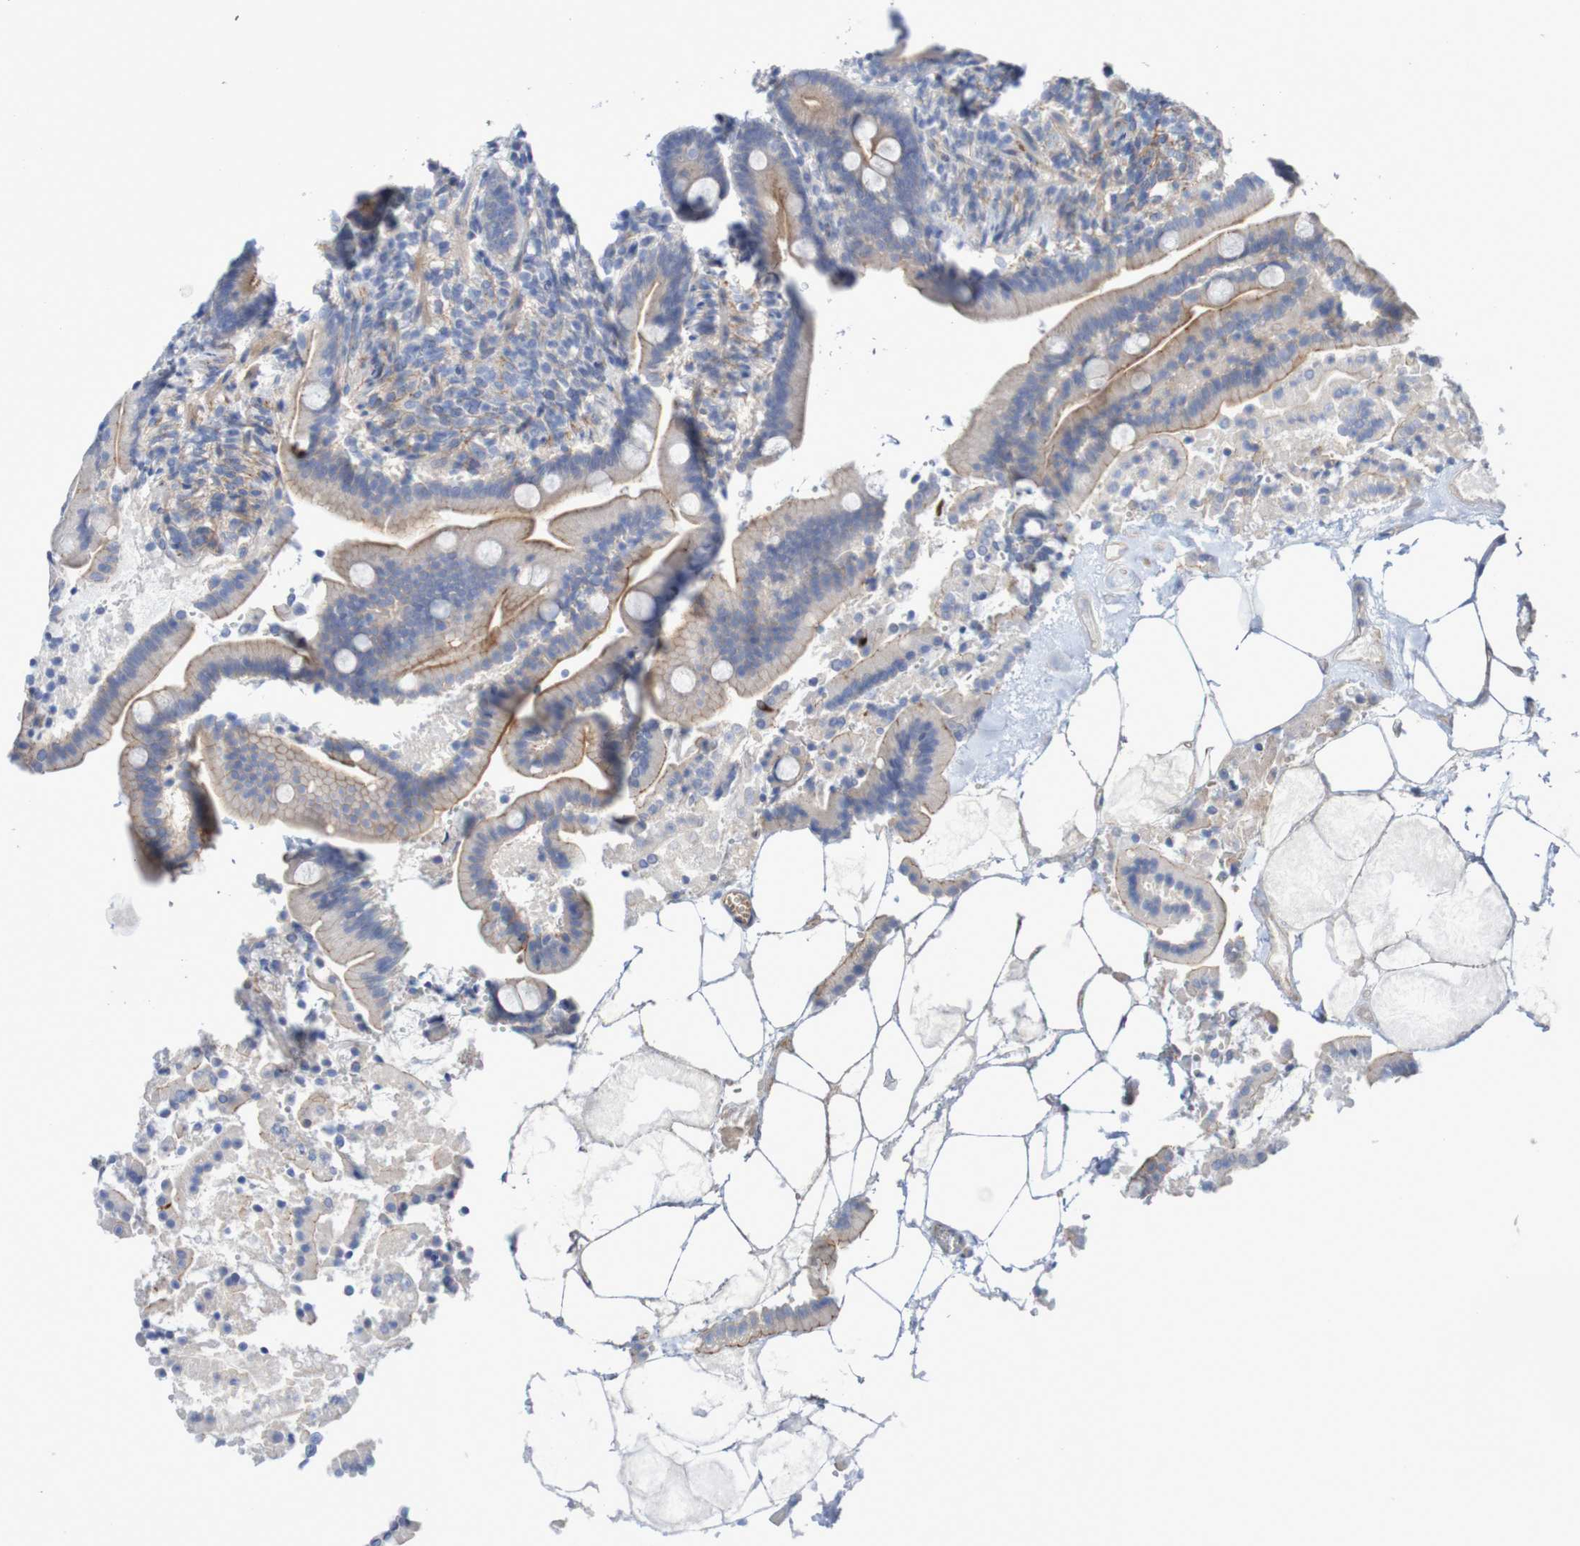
{"staining": {"intensity": "moderate", "quantity": ">75%", "location": "cytoplasmic/membranous"}, "tissue": "duodenum", "cell_type": "Glandular cells", "image_type": "normal", "snomed": [{"axis": "morphology", "description": "Normal tissue, NOS"}, {"axis": "topography", "description": "Duodenum"}], "caption": "Protein analysis of unremarkable duodenum displays moderate cytoplasmic/membranous expression in about >75% of glandular cells.", "gene": "NECTIN2", "patient": {"sex": "male", "age": 54}}